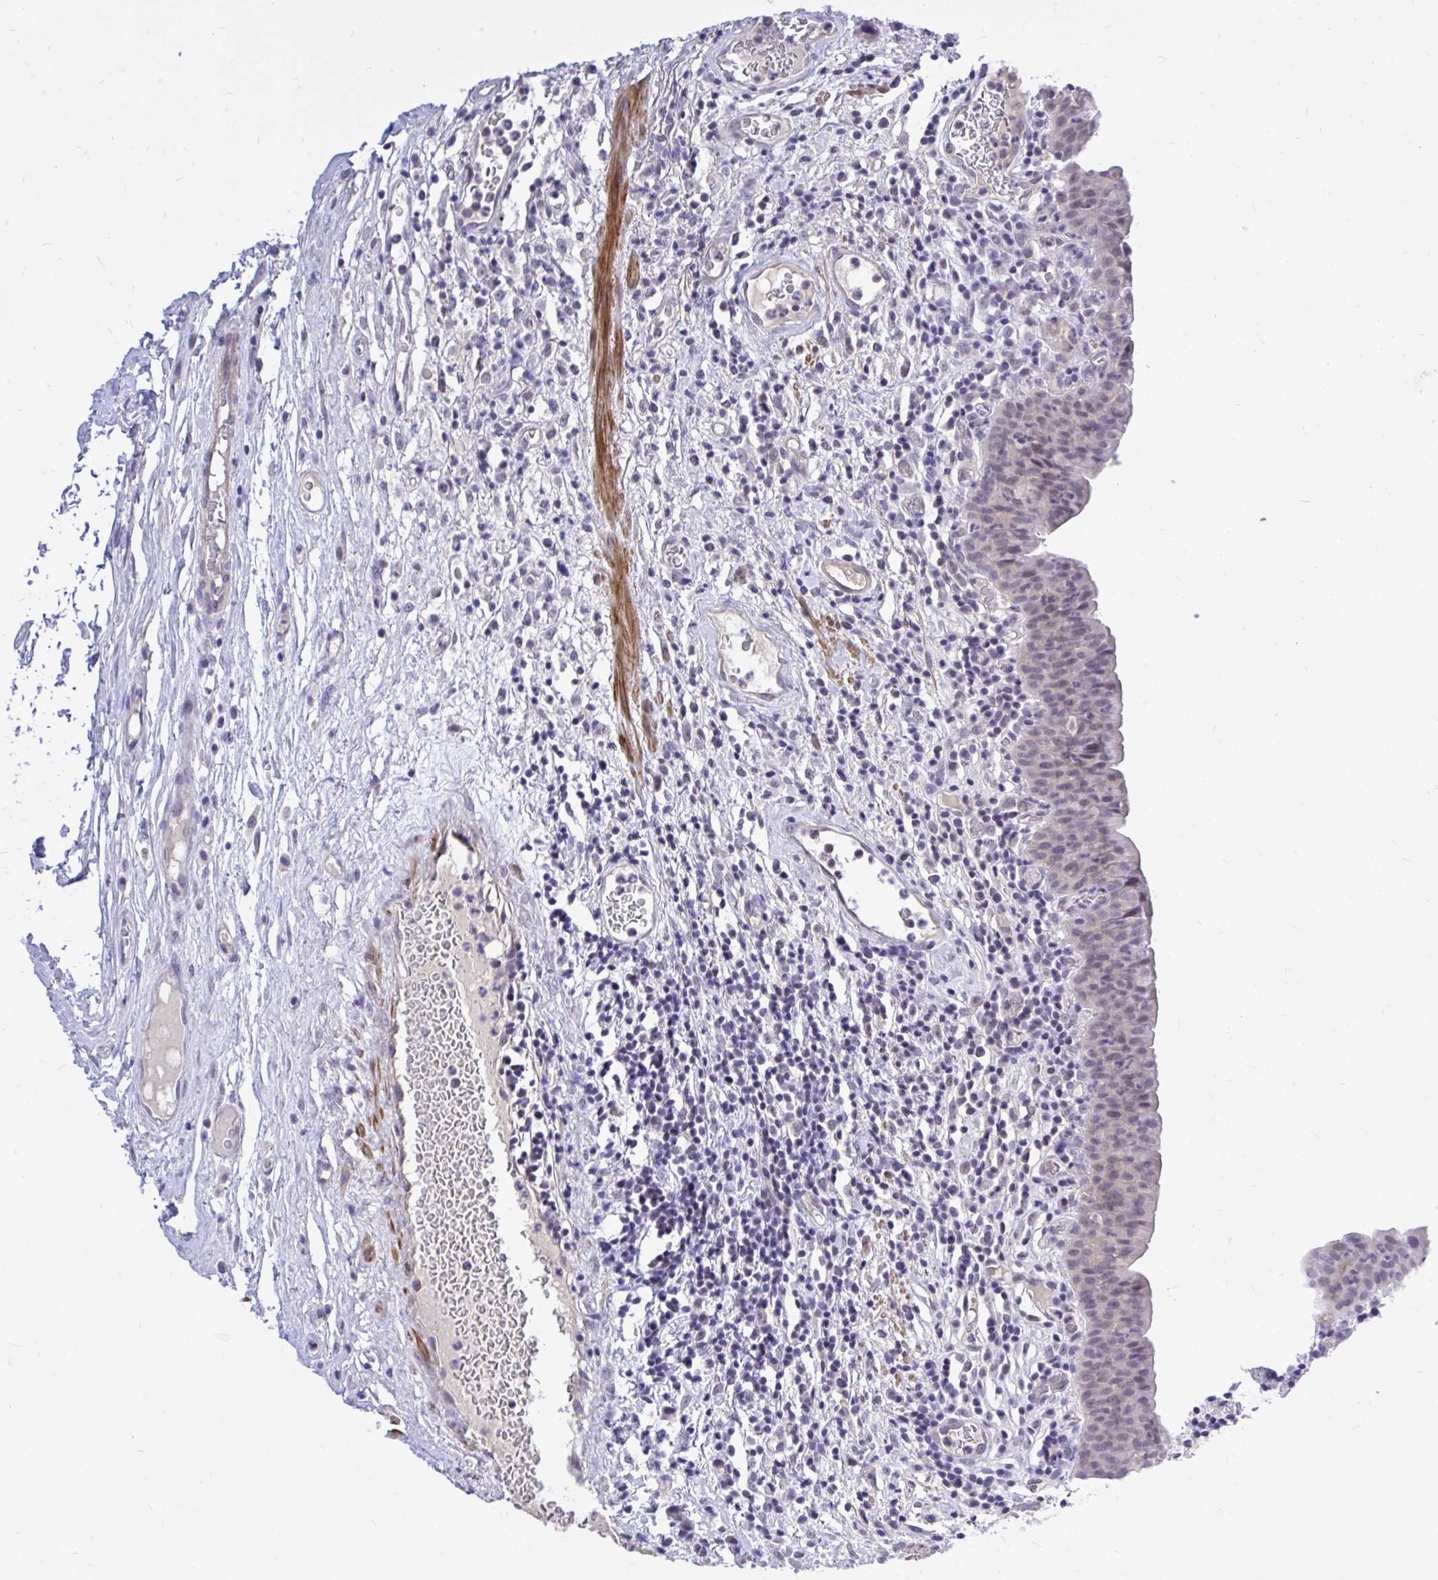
{"staining": {"intensity": "weak", "quantity": "25%-75%", "location": "nuclear"}, "tissue": "urinary bladder", "cell_type": "Urothelial cells", "image_type": "normal", "snomed": [{"axis": "morphology", "description": "Normal tissue, NOS"}, {"axis": "morphology", "description": "Inflammation, NOS"}, {"axis": "topography", "description": "Urinary bladder"}], "caption": "Weak nuclear protein staining is identified in about 25%-75% of urothelial cells in urinary bladder.", "gene": "ZBTB25", "patient": {"sex": "male", "age": 57}}